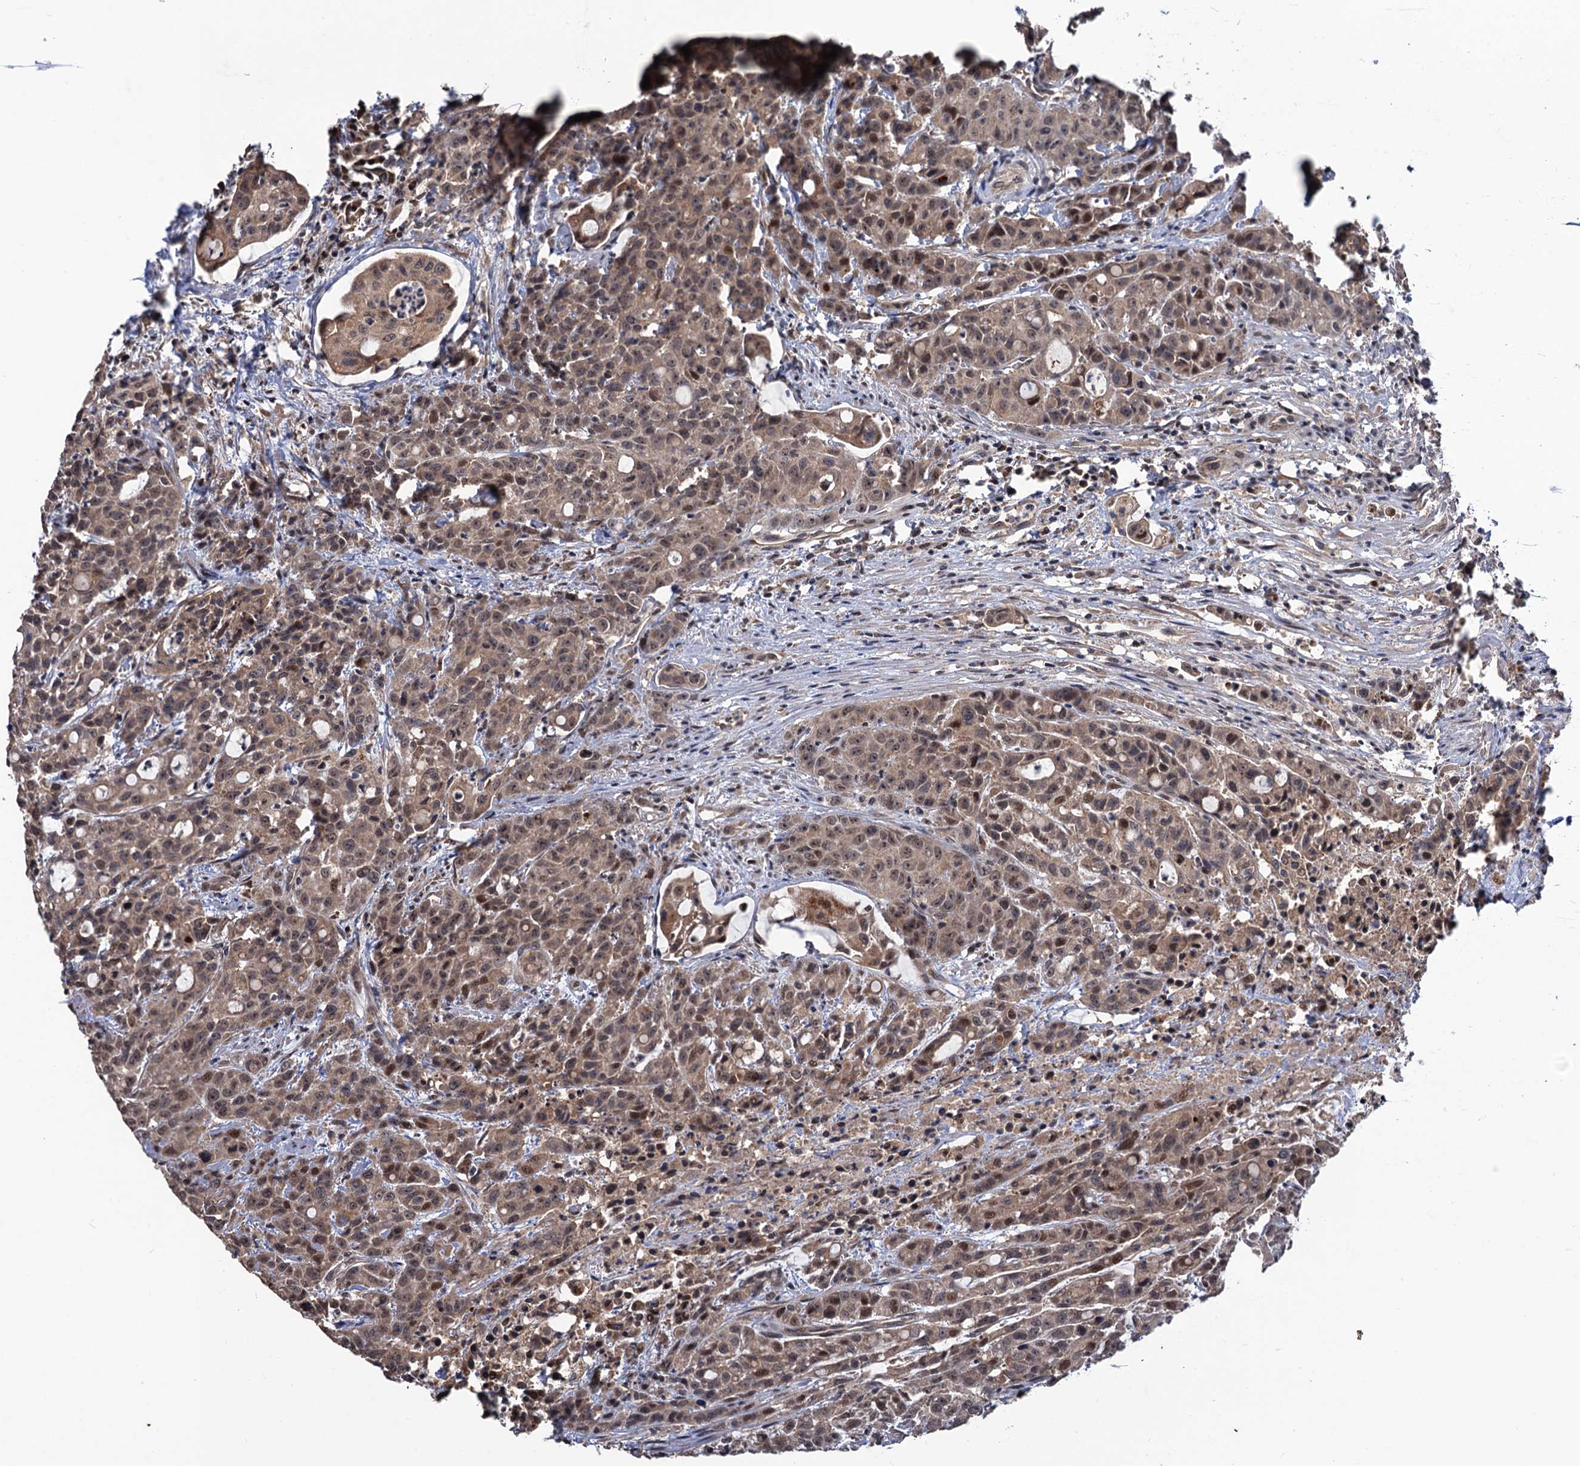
{"staining": {"intensity": "weak", "quantity": ">75%", "location": "cytoplasmic/membranous,nuclear"}, "tissue": "colorectal cancer", "cell_type": "Tumor cells", "image_type": "cancer", "snomed": [{"axis": "morphology", "description": "Adenocarcinoma, NOS"}, {"axis": "topography", "description": "Colon"}], "caption": "A brown stain labels weak cytoplasmic/membranous and nuclear expression of a protein in human colorectal adenocarcinoma tumor cells.", "gene": "LRRC63", "patient": {"sex": "male", "age": 62}}